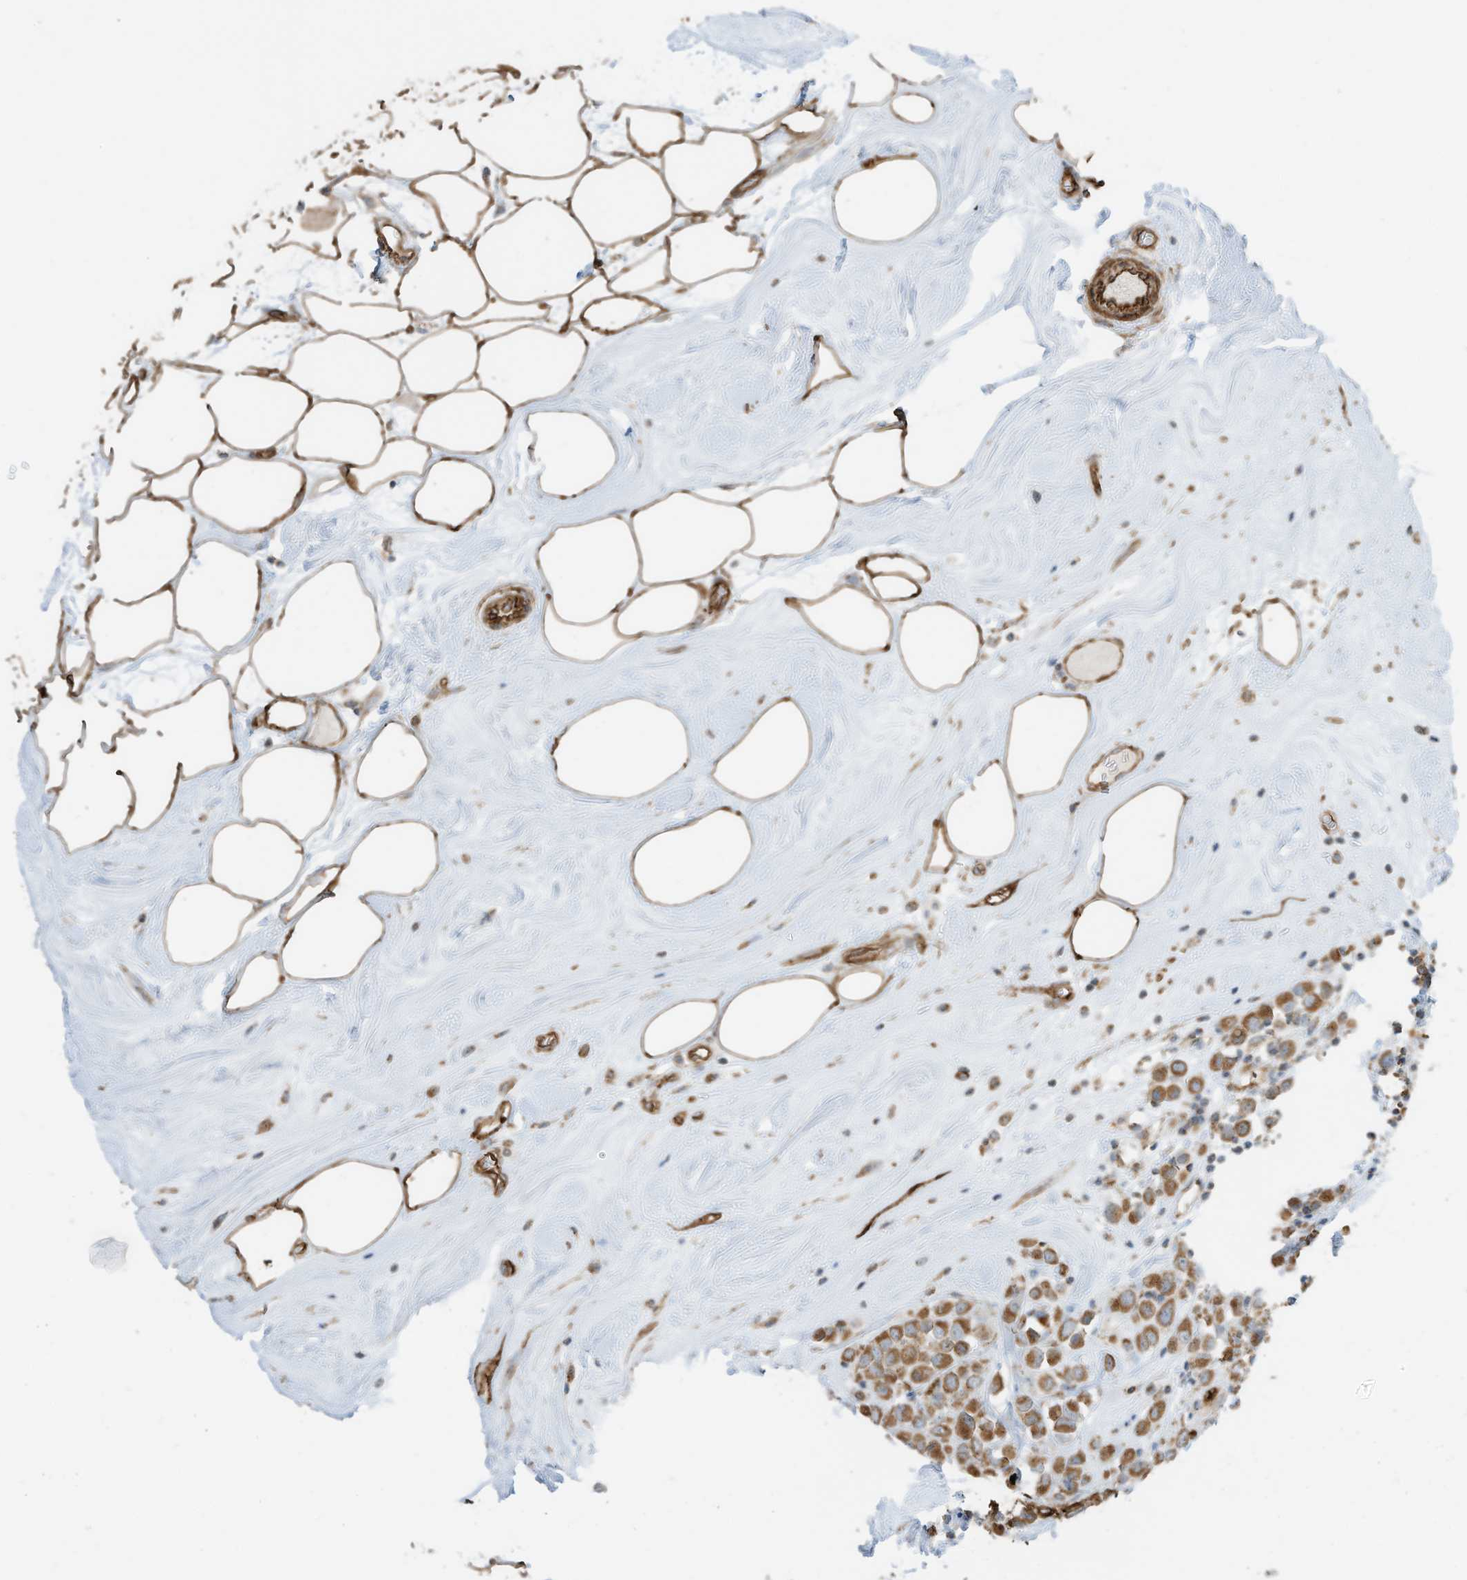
{"staining": {"intensity": "moderate", "quantity": ">75%", "location": "cytoplasmic/membranous"}, "tissue": "breast cancer", "cell_type": "Tumor cells", "image_type": "cancer", "snomed": [{"axis": "morphology", "description": "Duct carcinoma"}, {"axis": "topography", "description": "Breast"}], "caption": "This histopathology image shows breast cancer (intraductal carcinoma) stained with IHC to label a protein in brown. The cytoplasmic/membranous of tumor cells show moderate positivity for the protein. Nuclei are counter-stained blue.", "gene": "ABCB7", "patient": {"sex": "female", "age": 61}}